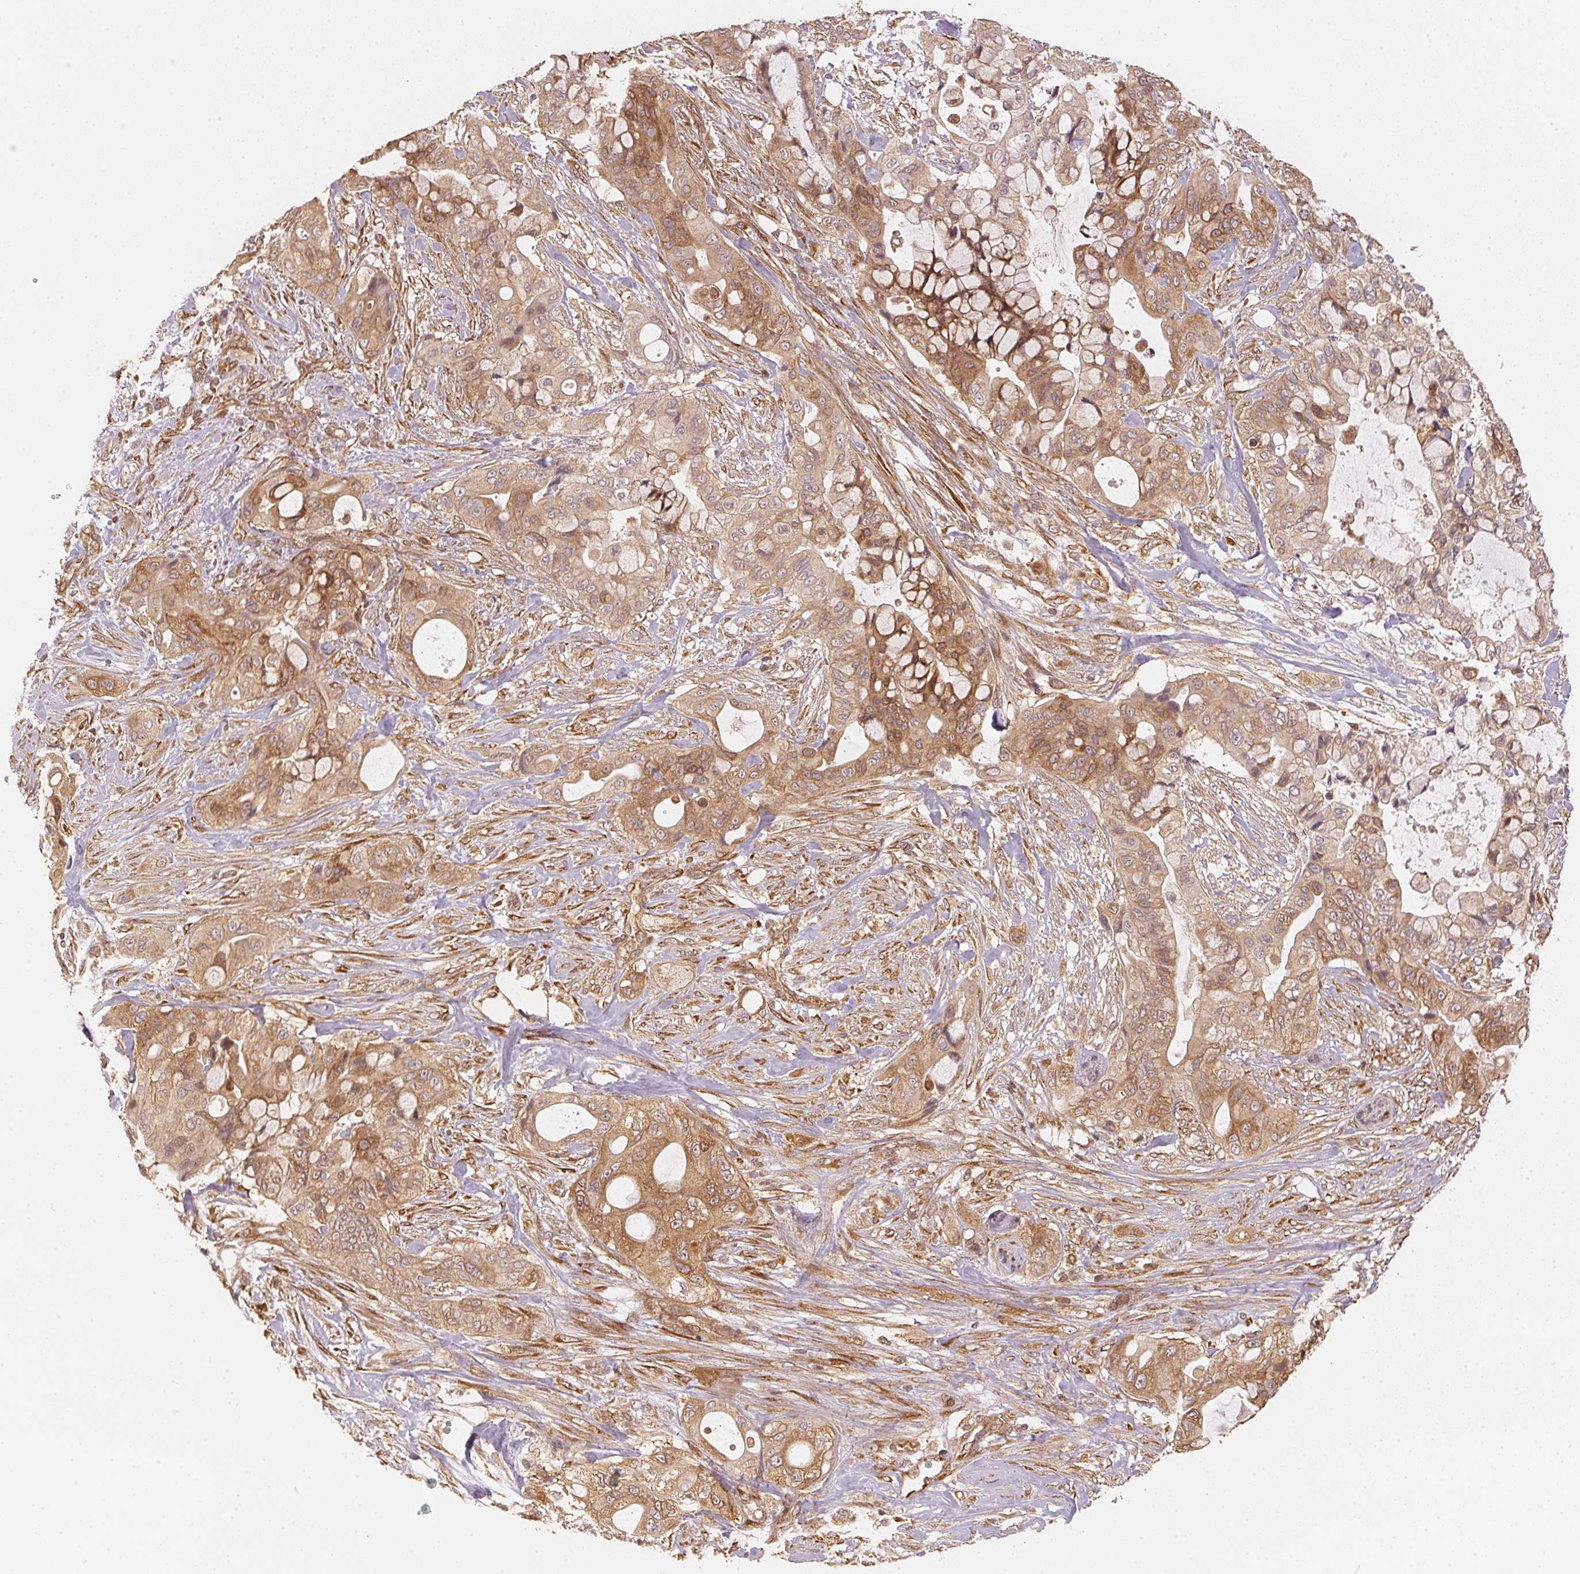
{"staining": {"intensity": "moderate", "quantity": ">75%", "location": "cytoplasmic/membranous"}, "tissue": "pancreatic cancer", "cell_type": "Tumor cells", "image_type": "cancer", "snomed": [{"axis": "morphology", "description": "Adenocarcinoma, NOS"}, {"axis": "topography", "description": "Pancreas"}], "caption": "Adenocarcinoma (pancreatic) tissue exhibits moderate cytoplasmic/membranous staining in approximately >75% of tumor cells, visualized by immunohistochemistry.", "gene": "STRN4", "patient": {"sex": "male", "age": 71}}